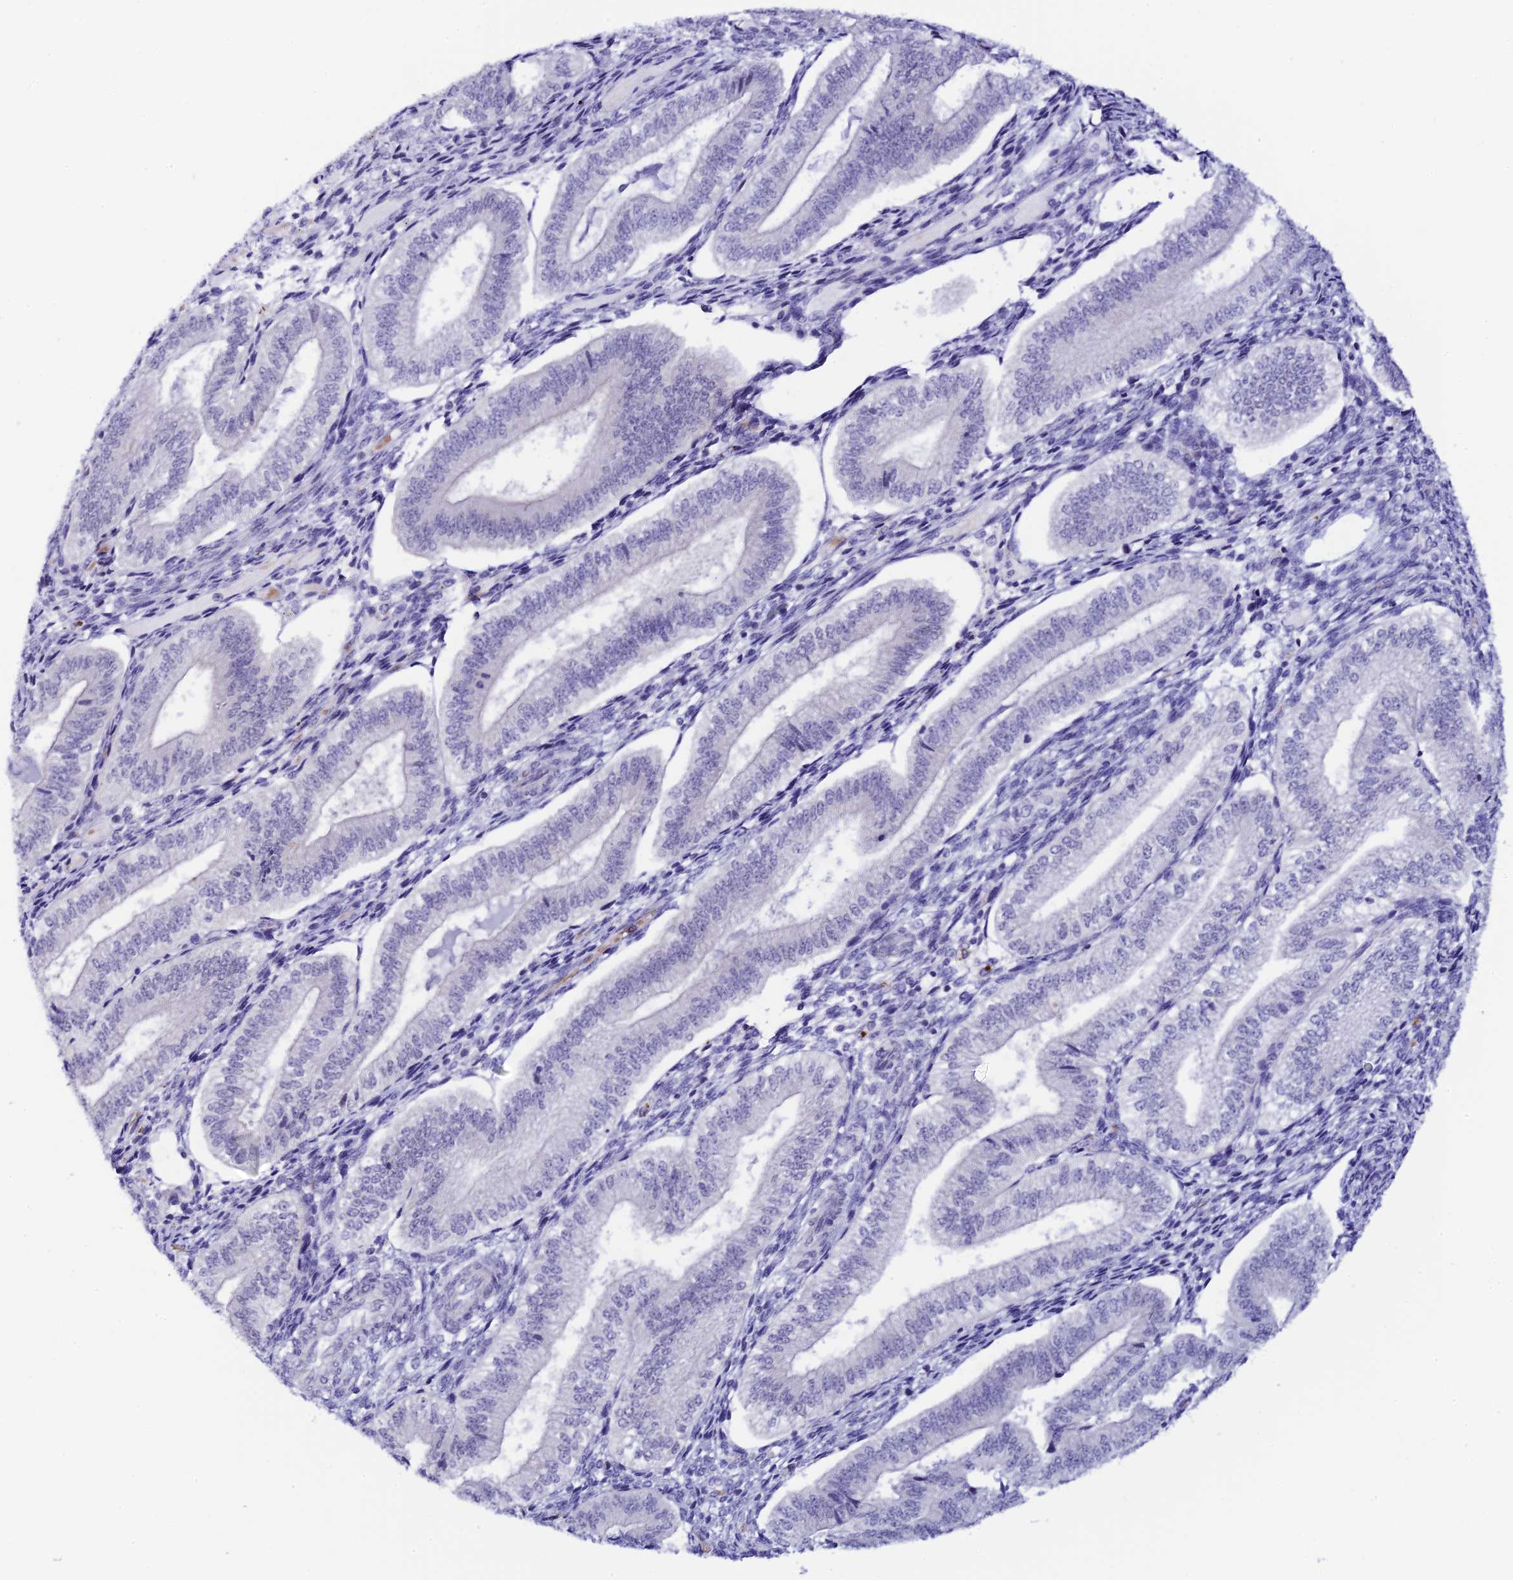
{"staining": {"intensity": "negative", "quantity": "none", "location": "none"}, "tissue": "endometrium", "cell_type": "Cells in endometrial stroma", "image_type": "normal", "snomed": [{"axis": "morphology", "description": "Normal tissue, NOS"}, {"axis": "topography", "description": "Endometrium"}], "caption": "This is a image of IHC staining of benign endometrium, which shows no expression in cells in endometrial stroma.", "gene": "RASGEF1B", "patient": {"sex": "female", "age": 34}}